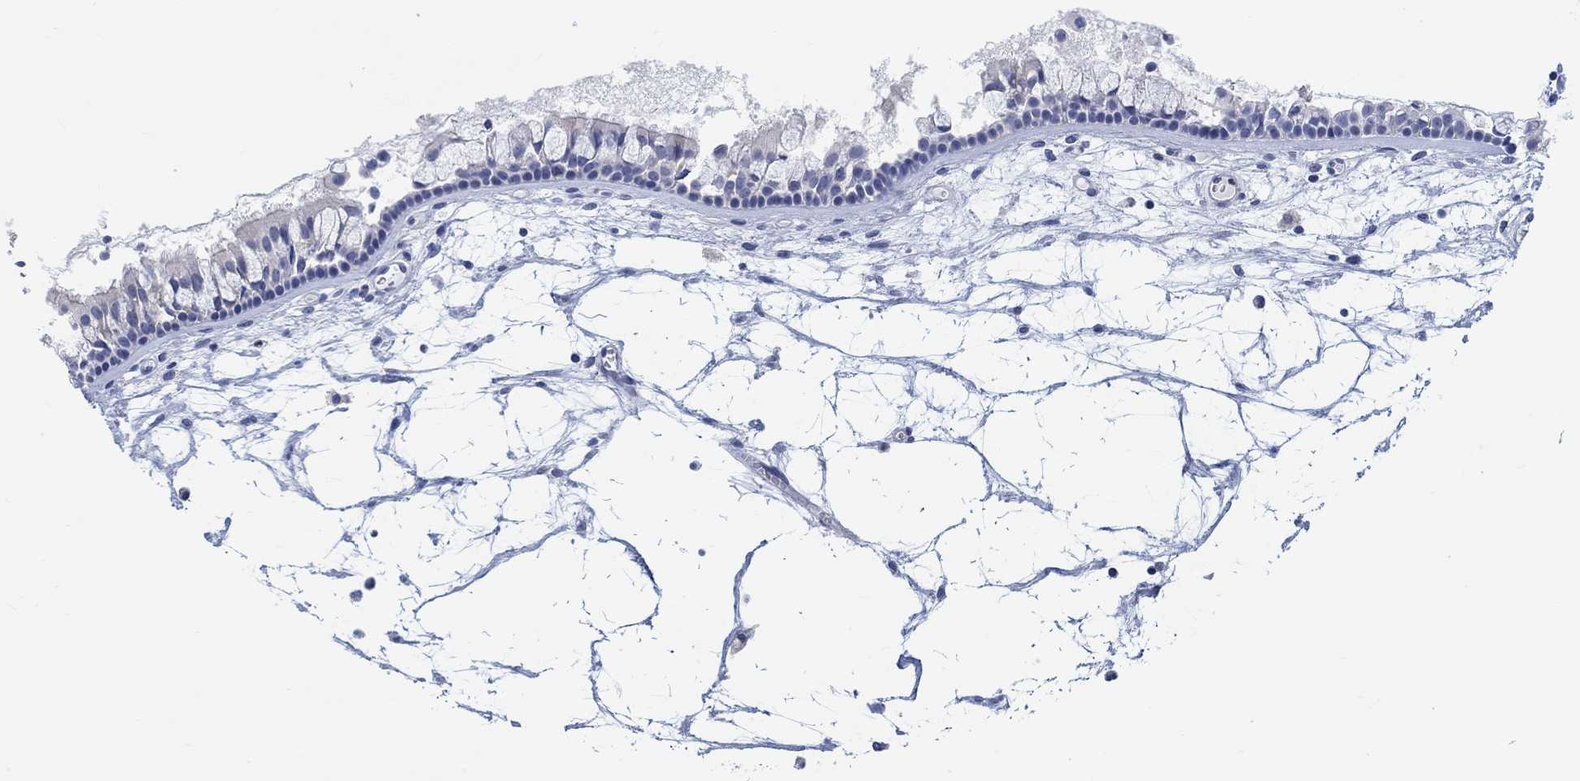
{"staining": {"intensity": "negative", "quantity": "none", "location": "none"}, "tissue": "nasopharynx", "cell_type": "Respiratory epithelial cells", "image_type": "normal", "snomed": [{"axis": "morphology", "description": "Normal tissue, NOS"}, {"axis": "topography", "description": "Nasopharynx"}], "caption": "Immunohistochemistry (IHC) micrograph of benign nasopharynx: nasopharynx stained with DAB exhibits no significant protein expression in respiratory epithelial cells. (DAB (3,3'-diaminobenzidine) IHC with hematoxylin counter stain).", "gene": "NLRP14", "patient": {"sex": "female", "age": 68}}